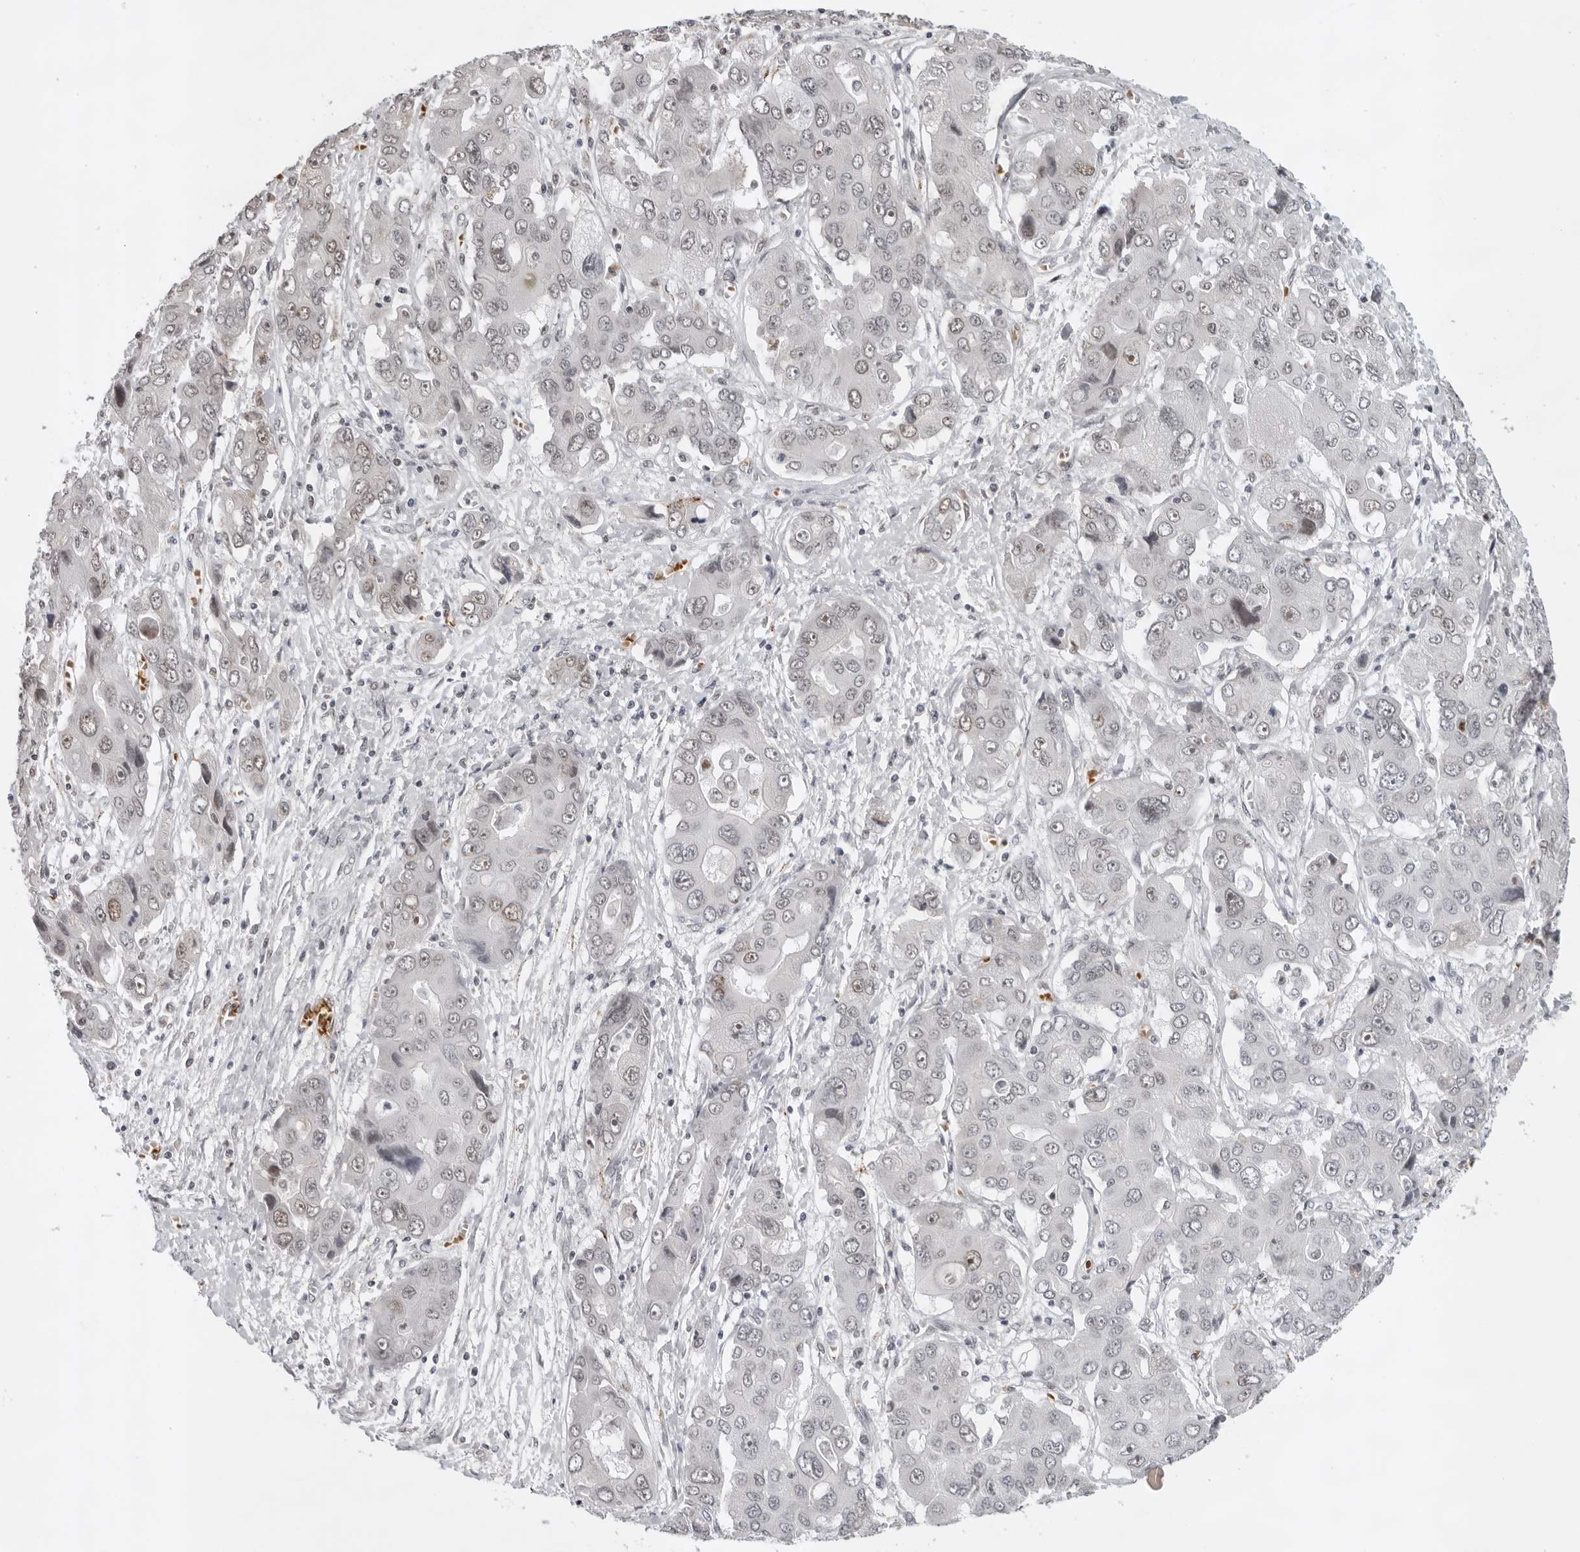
{"staining": {"intensity": "weak", "quantity": "25%-75%", "location": "nuclear"}, "tissue": "liver cancer", "cell_type": "Tumor cells", "image_type": "cancer", "snomed": [{"axis": "morphology", "description": "Cholangiocarcinoma"}, {"axis": "topography", "description": "Liver"}], "caption": "A high-resolution micrograph shows immunohistochemistry (IHC) staining of liver cholangiocarcinoma, which shows weak nuclear positivity in approximately 25%-75% of tumor cells.", "gene": "USP1", "patient": {"sex": "male", "age": 67}}